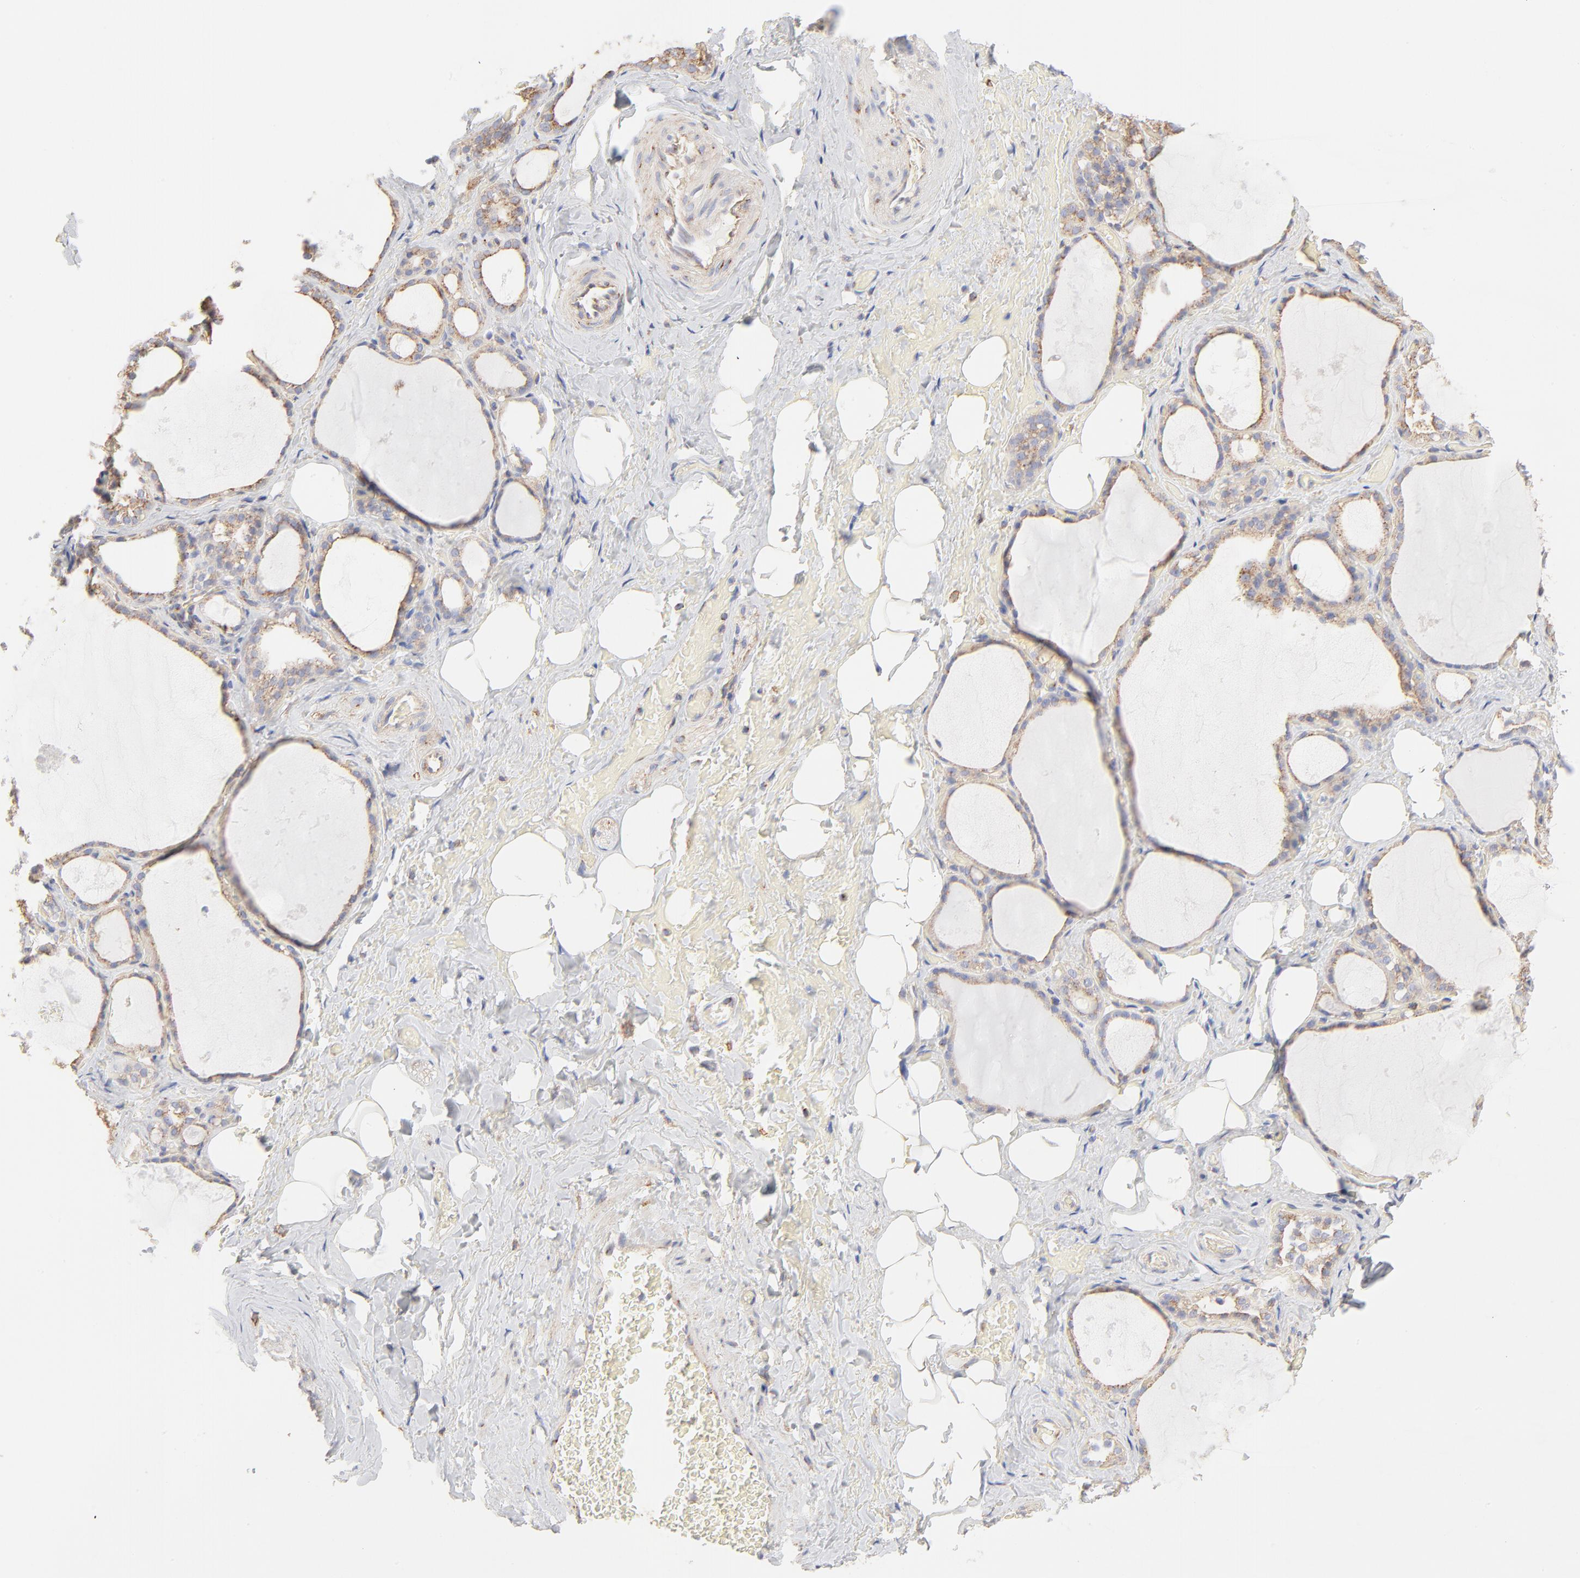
{"staining": {"intensity": "moderate", "quantity": ">75%", "location": "cytoplasmic/membranous"}, "tissue": "thyroid gland", "cell_type": "Glandular cells", "image_type": "normal", "snomed": [{"axis": "morphology", "description": "Normal tissue, NOS"}, {"axis": "topography", "description": "Thyroid gland"}], "caption": "Immunohistochemical staining of benign thyroid gland exhibits medium levels of moderate cytoplasmic/membranous positivity in about >75% of glandular cells. (Stains: DAB (3,3'-diaminobenzidine) in brown, nuclei in blue, Microscopy: brightfield microscopy at high magnification).", "gene": "CLTB", "patient": {"sex": "male", "age": 61}}